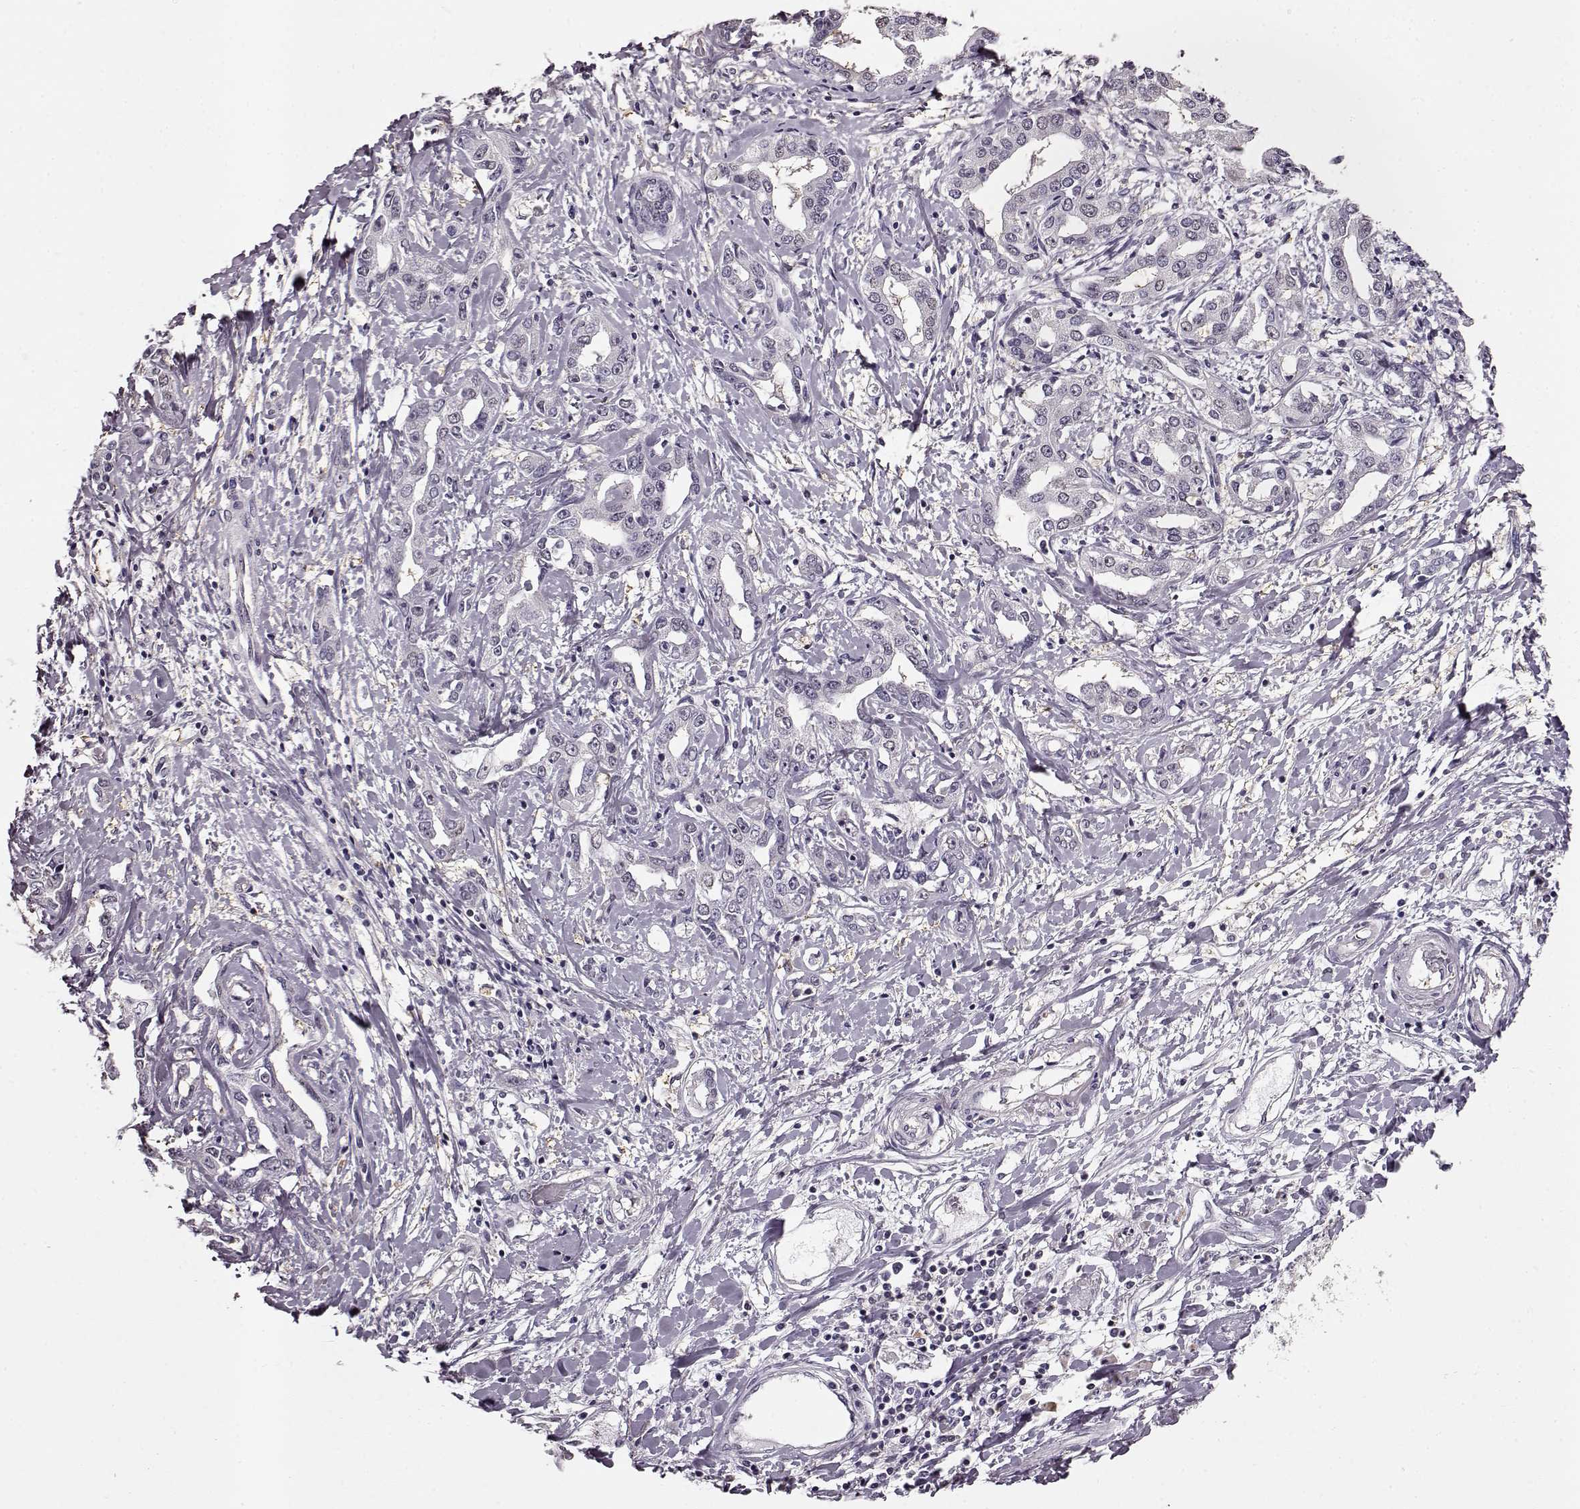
{"staining": {"intensity": "negative", "quantity": "none", "location": "none"}, "tissue": "liver cancer", "cell_type": "Tumor cells", "image_type": "cancer", "snomed": [{"axis": "morphology", "description": "Cholangiocarcinoma"}, {"axis": "topography", "description": "Liver"}], "caption": "Immunohistochemical staining of liver cancer (cholangiocarcinoma) exhibits no significant staining in tumor cells.", "gene": "RP1L1", "patient": {"sex": "male", "age": 59}}